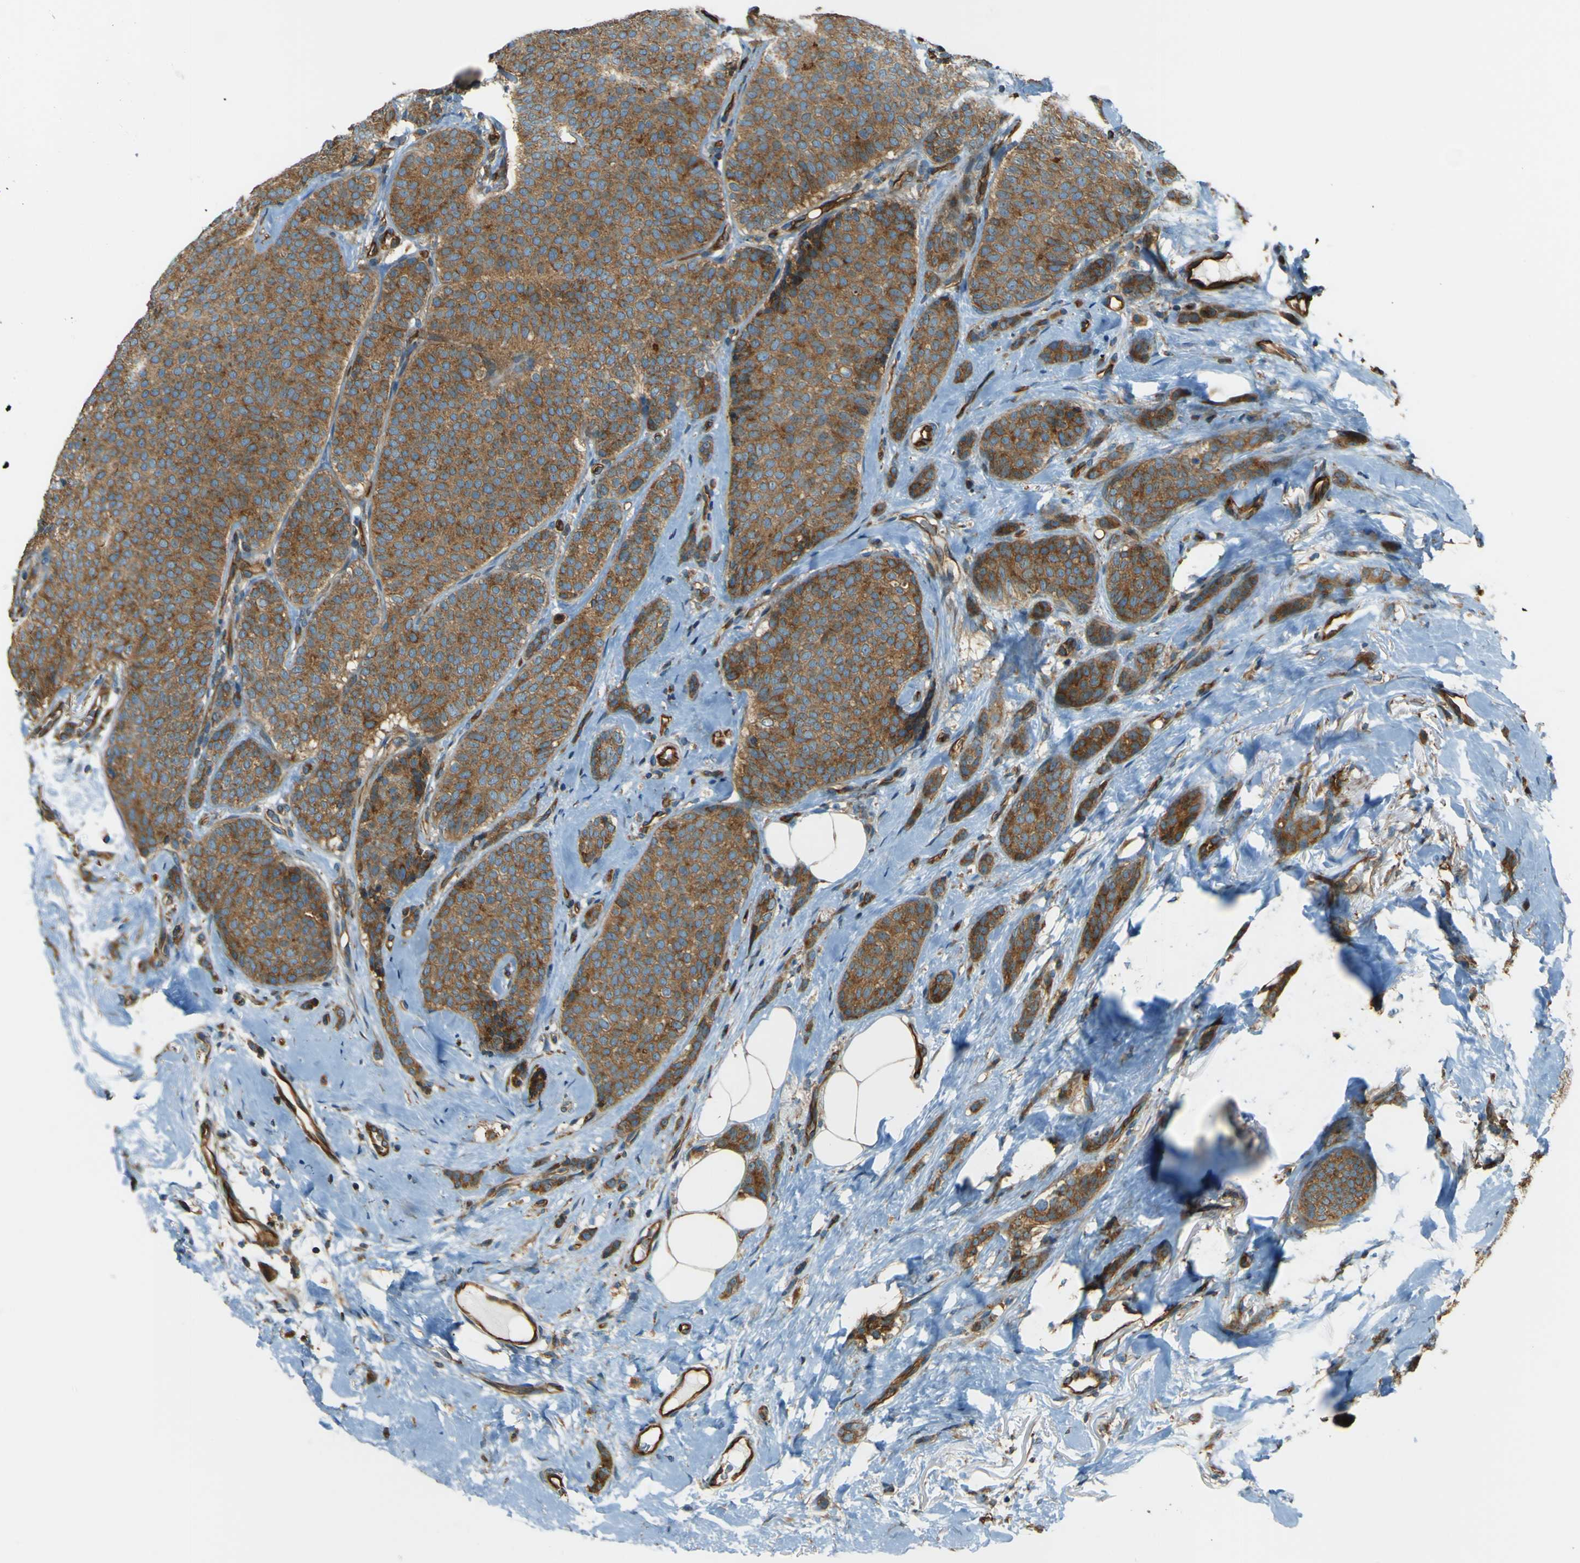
{"staining": {"intensity": "strong", "quantity": ">75%", "location": "cytoplasmic/membranous"}, "tissue": "breast cancer", "cell_type": "Tumor cells", "image_type": "cancer", "snomed": [{"axis": "morphology", "description": "Lobular carcinoma"}, {"axis": "topography", "description": "Skin"}, {"axis": "topography", "description": "Breast"}], "caption": "A brown stain shows strong cytoplasmic/membranous positivity of a protein in breast cancer tumor cells.", "gene": "DNAJC5", "patient": {"sex": "female", "age": 46}}